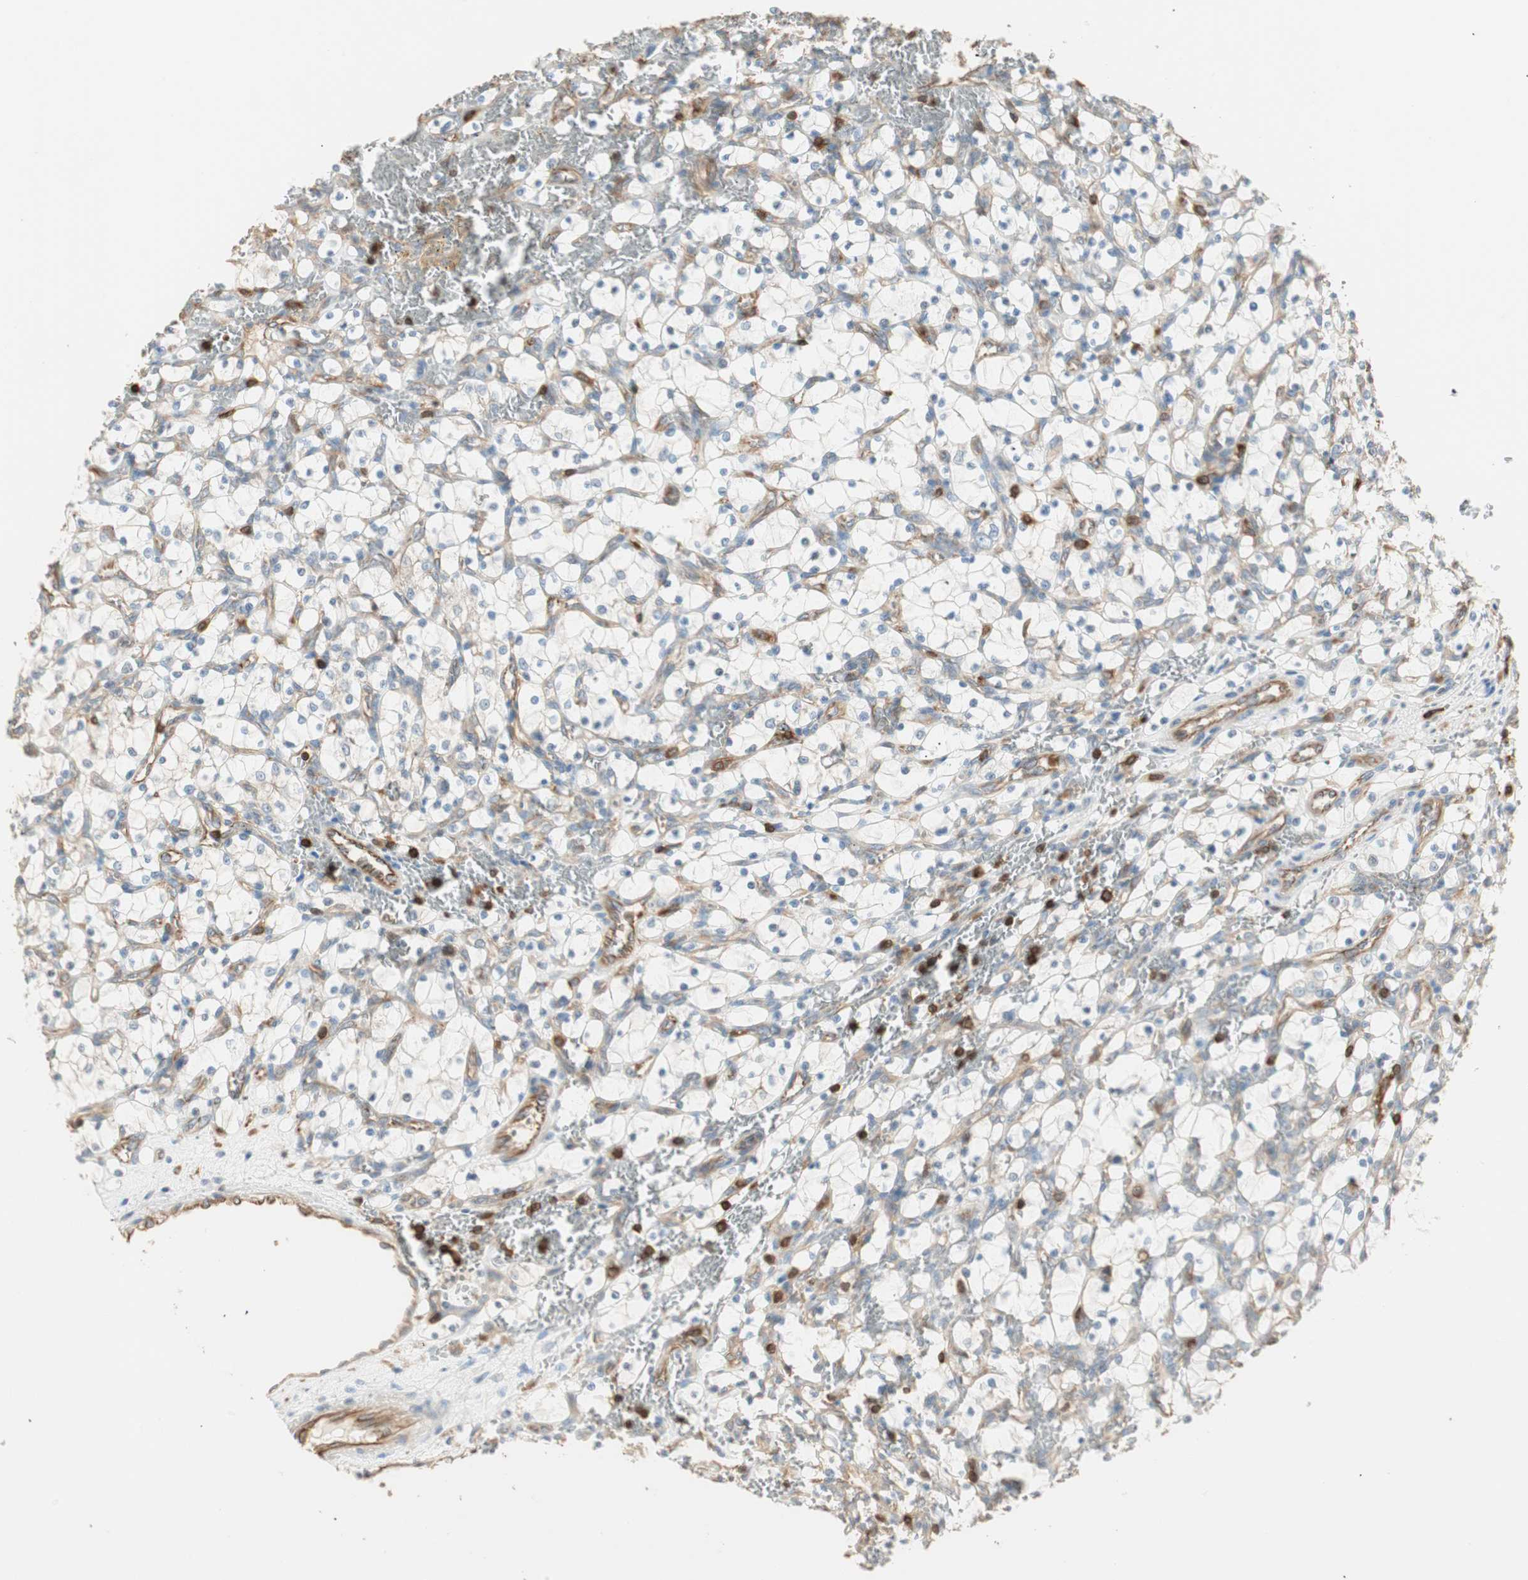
{"staining": {"intensity": "negative", "quantity": "none", "location": "none"}, "tissue": "renal cancer", "cell_type": "Tumor cells", "image_type": "cancer", "snomed": [{"axis": "morphology", "description": "Adenocarcinoma, NOS"}, {"axis": "topography", "description": "Kidney"}], "caption": "Immunohistochemistry micrograph of human renal cancer stained for a protein (brown), which reveals no expression in tumor cells.", "gene": "CRLF3", "patient": {"sex": "female", "age": 69}}